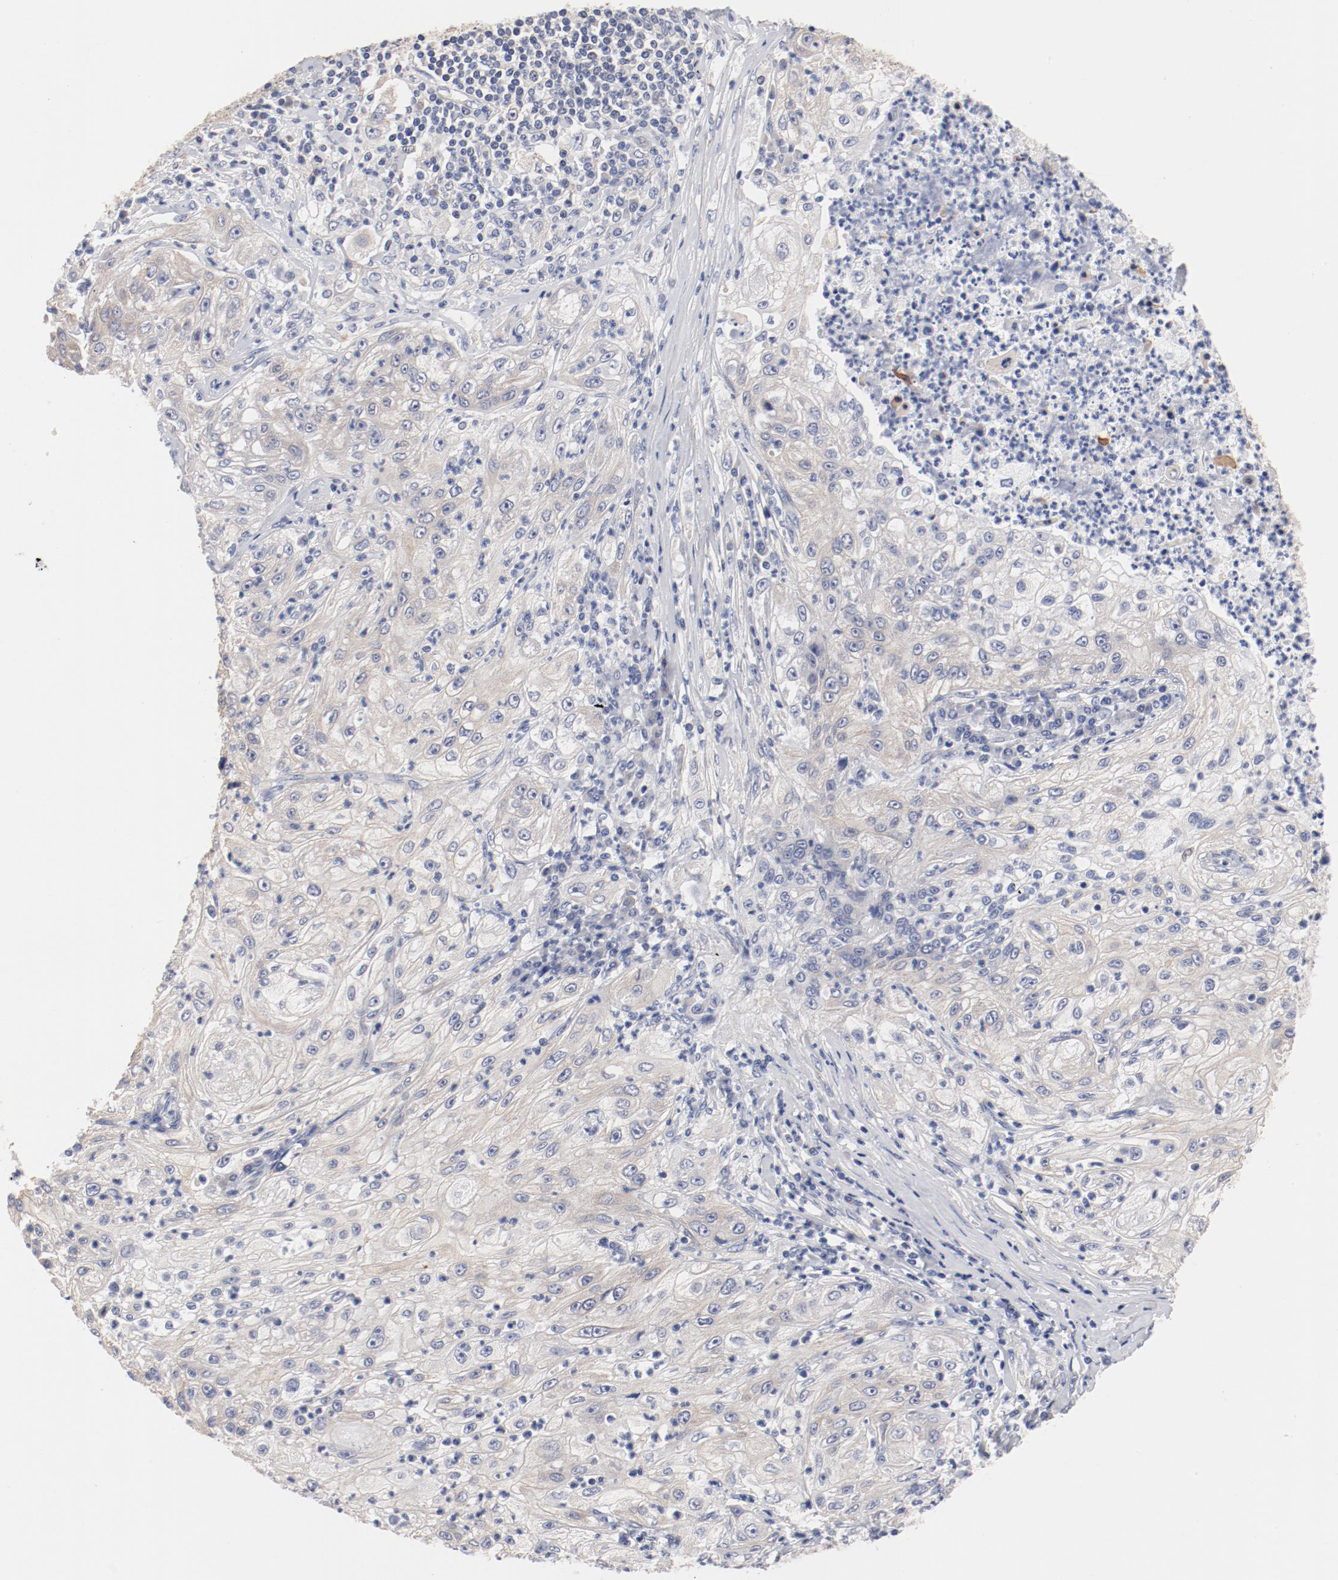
{"staining": {"intensity": "weak", "quantity": "25%-75%", "location": "cytoplasmic/membranous"}, "tissue": "lung cancer", "cell_type": "Tumor cells", "image_type": "cancer", "snomed": [{"axis": "morphology", "description": "Inflammation, NOS"}, {"axis": "morphology", "description": "Squamous cell carcinoma, NOS"}, {"axis": "topography", "description": "Lymph node"}, {"axis": "topography", "description": "Soft tissue"}, {"axis": "topography", "description": "Lung"}], "caption": "Approximately 25%-75% of tumor cells in human lung cancer (squamous cell carcinoma) exhibit weak cytoplasmic/membranous protein expression as visualized by brown immunohistochemical staining.", "gene": "GPR143", "patient": {"sex": "male", "age": 66}}